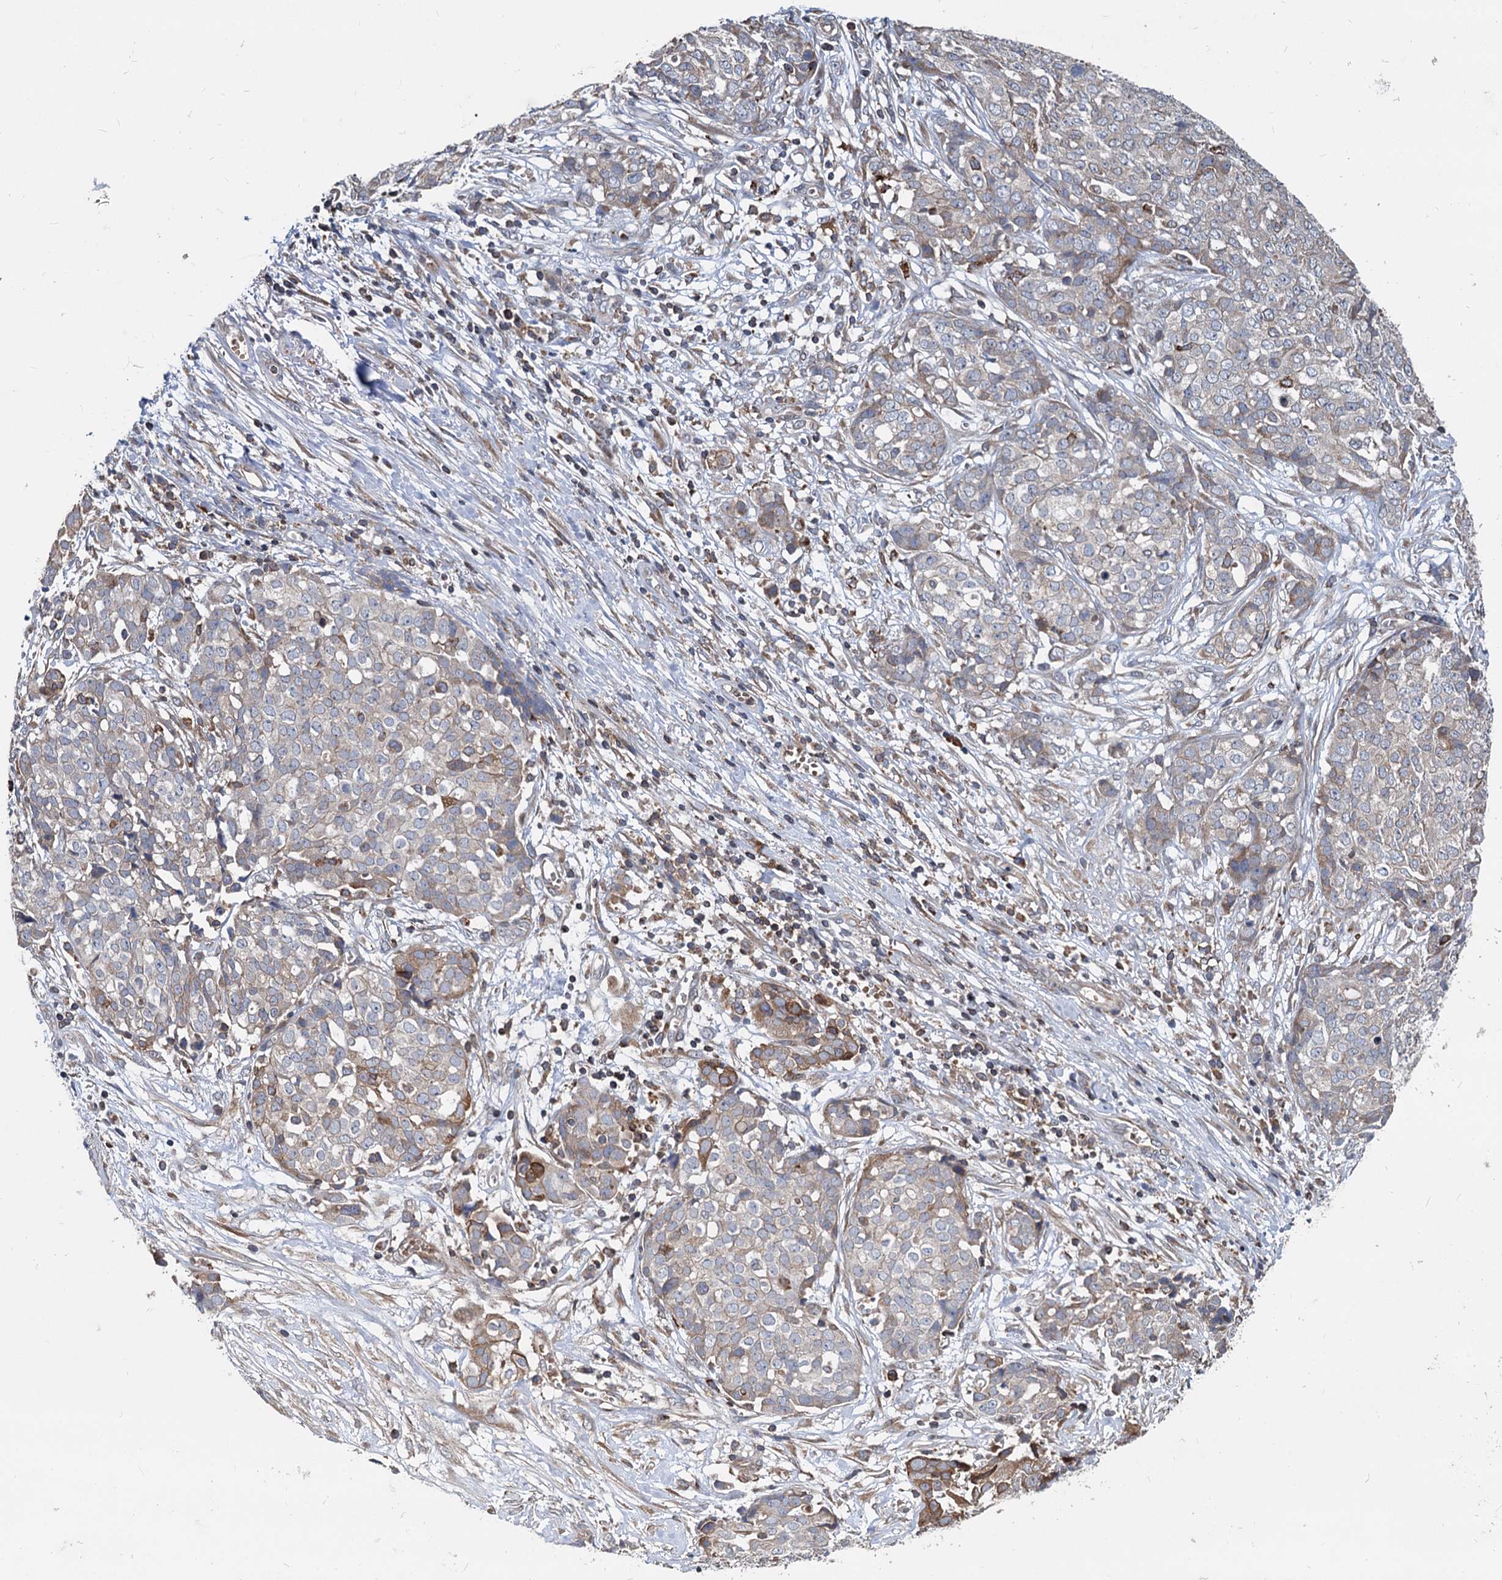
{"staining": {"intensity": "weak", "quantity": "<25%", "location": "cytoplasmic/membranous"}, "tissue": "ovarian cancer", "cell_type": "Tumor cells", "image_type": "cancer", "snomed": [{"axis": "morphology", "description": "Cystadenocarcinoma, serous, NOS"}, {"axis": "topography", "description": "Soft tissue"}, {"axis": "topography", "description": "Ovary"}], "caption": "This is an immunohistochemistry (IHC) photomicrograph of human ovarian serous cystadenocarcinoma. There is no staining in tumor cells.", "gene": "STIM1", "patient": {"sex": "female", "age": 57}}